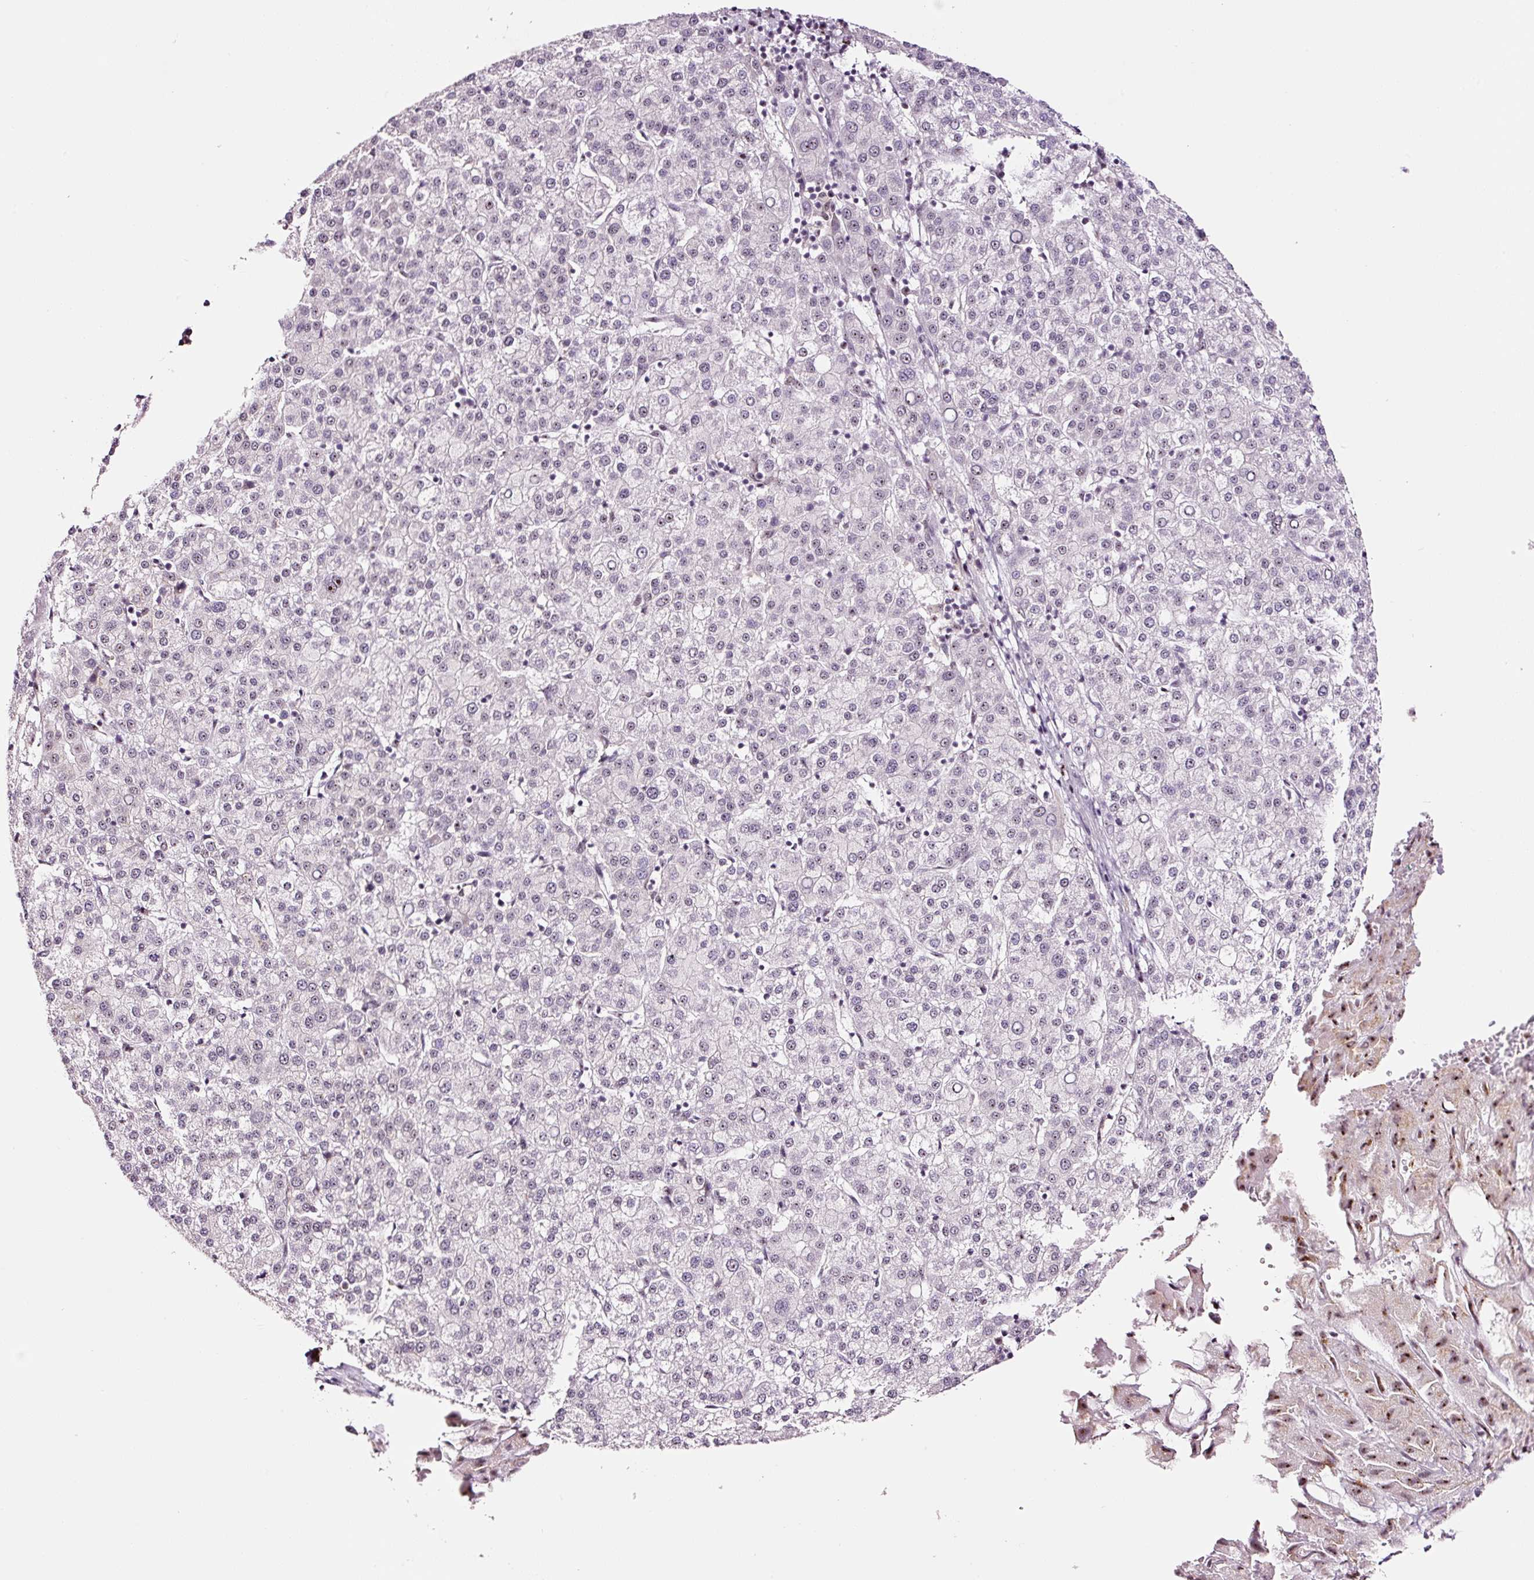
{"staining": {"intensity": "weak", "quantity": "<25%", "location": "nuclear"}, "tissue": "liver cancer", "cell_type": "Tumor cells", "image_type": "cancer", "snomed": [{"axis": "morphology", "description": "Carcinoma, Hepatocellular, NOS"}, {"axis": "topography", "description": "Liver"}], "caption": "The image reveals no significant positivity in tumor cells of liver hepatocellular carcinoma.", "gene": "GNL3", "patient": {"sex": "female", "age": 58}}